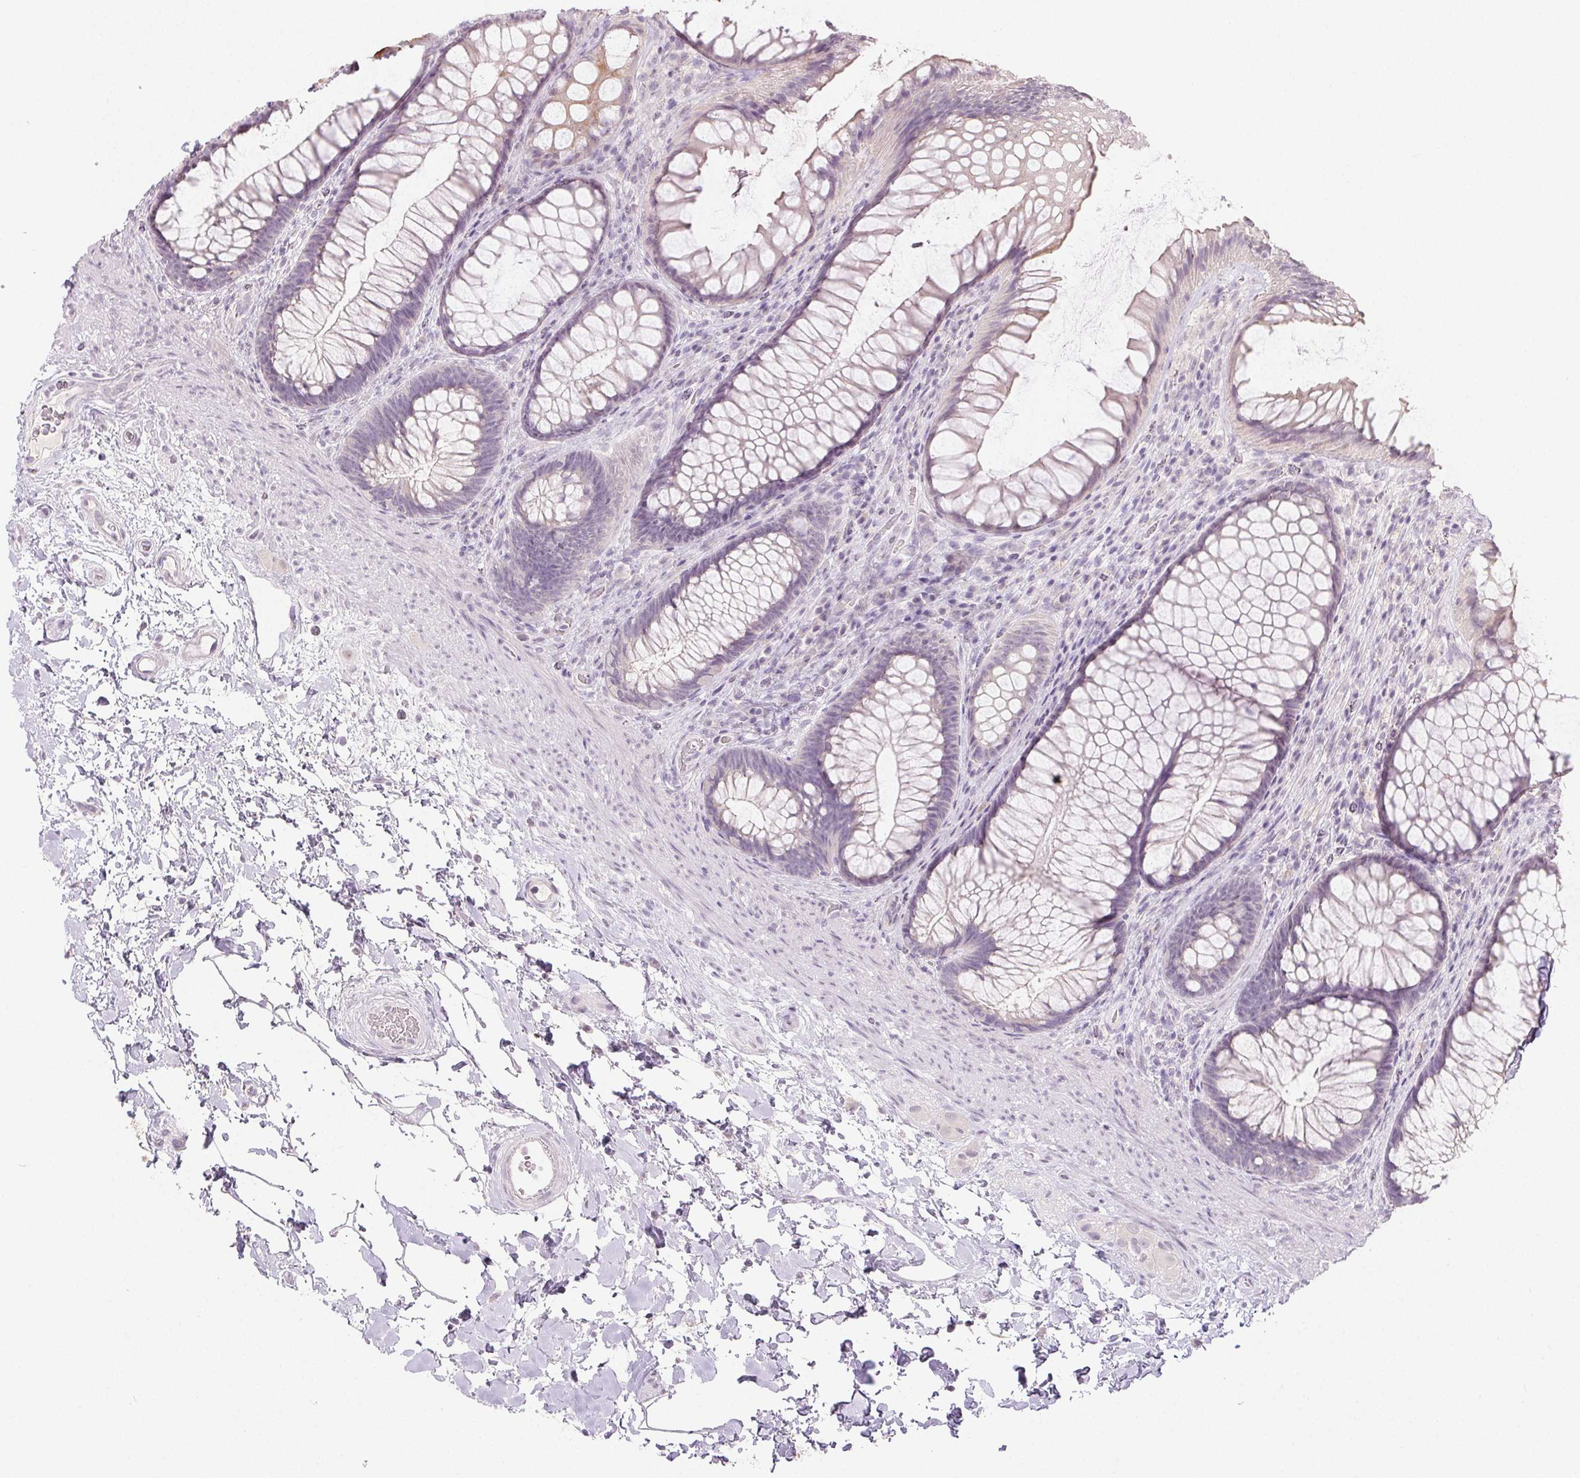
{"staining": {"intensity": "weak", "quantity": "<25%", "location": "cytoplasmic/membranous"}, "tissue": "rectum", "cell_type": "Glandular cells", "image_type": "normal", "snomed": [{"axis": "morphology", "description": "Normal tissue, NOS"}, {"axis": "topography", "description": "Smooth muscle"}, {"axis": "topography", "description": "Rectum"}], "caption": "This is a micrograph of immunohistochemistry (IHC) staining of normal rectum, which shows no positivity in glandular cells. The staining was performed using DAB (3,3'-diaminobenzidine) to visualize the protein expression in brown, while the nuclei were stained in blue with hematoxylin (Magnification: 20x).", "gene": "PI3", "patient": {"sex": "male", "age": 53}}